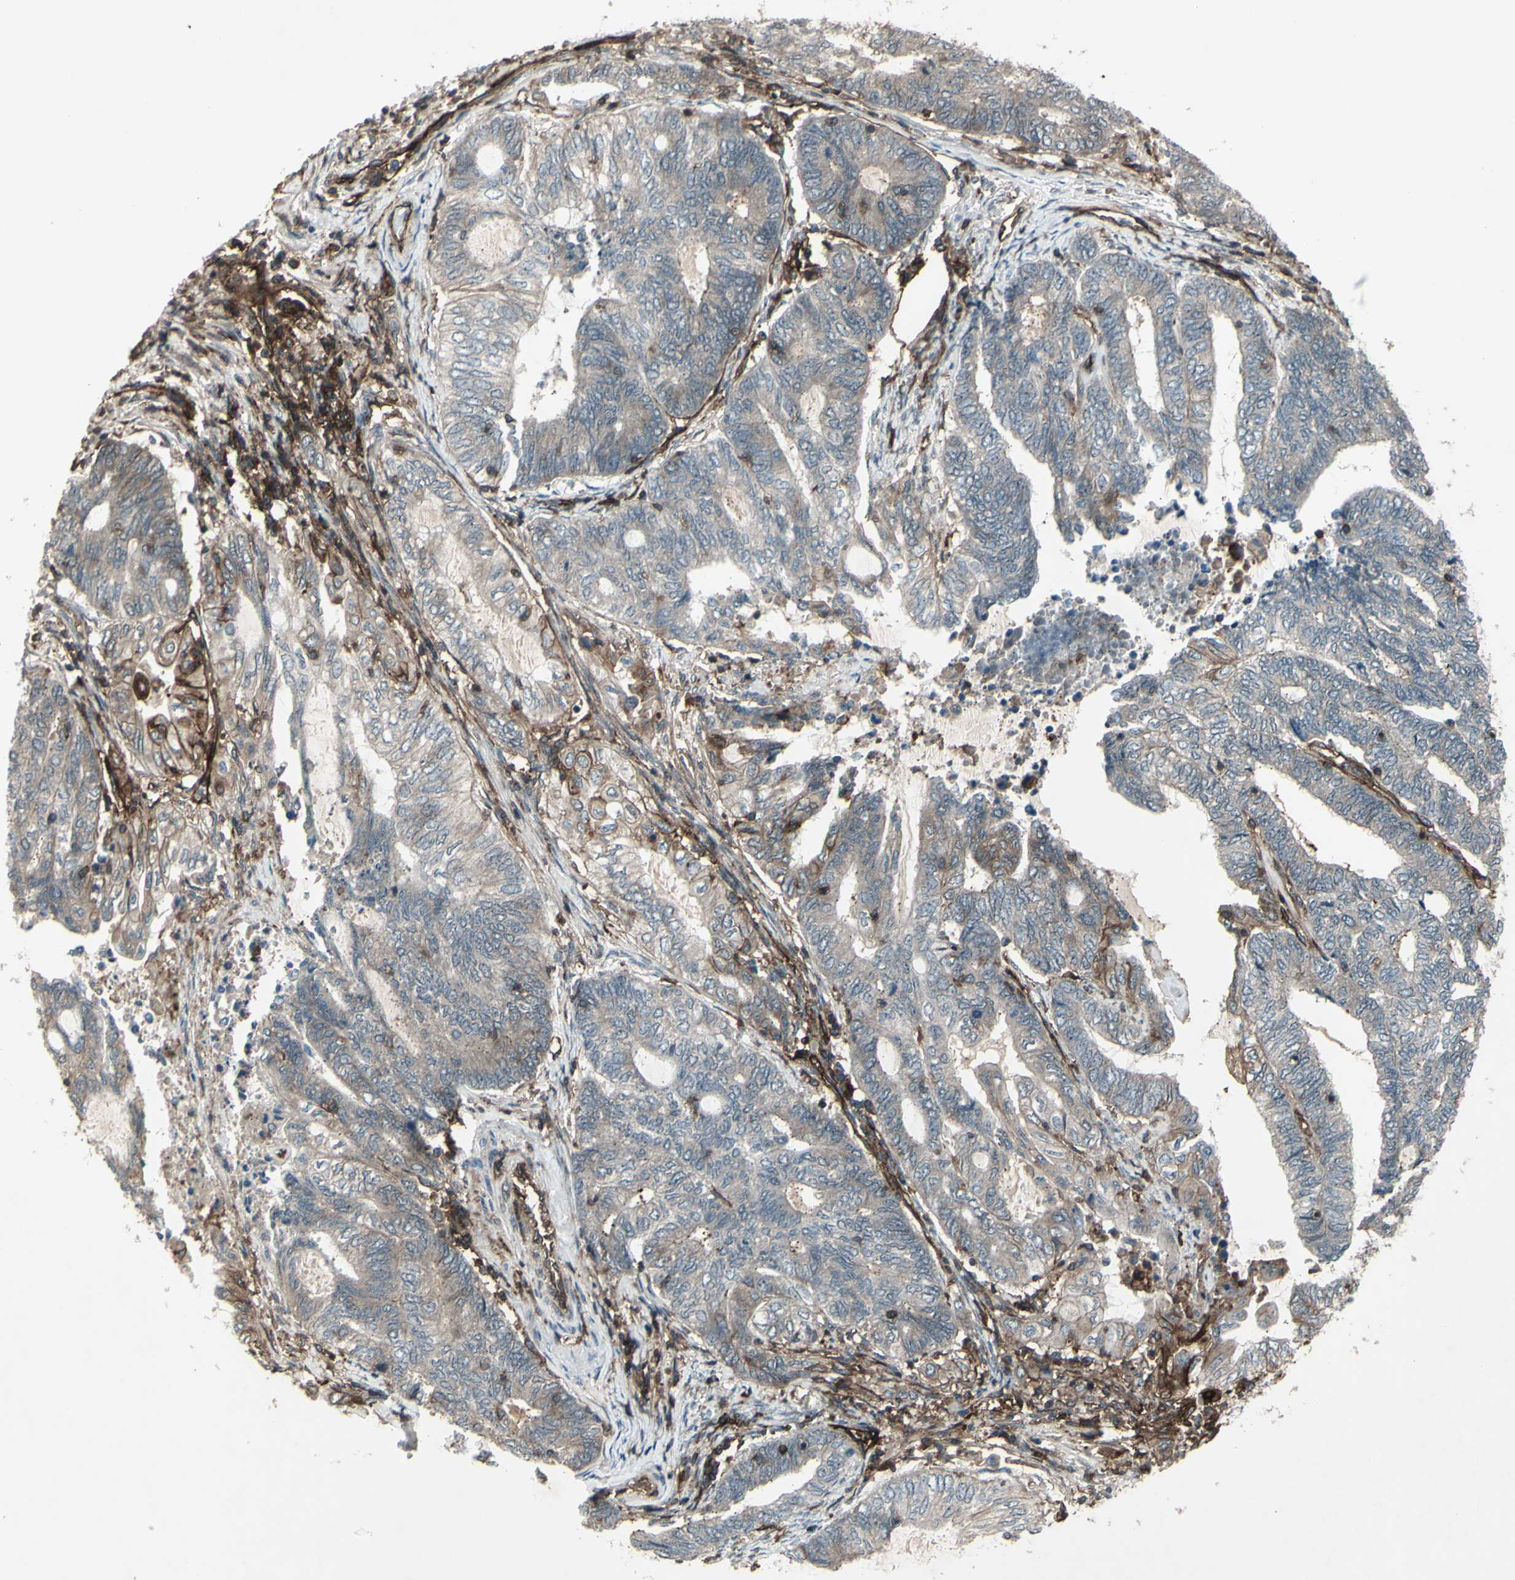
{"staining": {"intensity": "weak", "quantity": "25%-75%", "location": "cytoplasmic/membranous"}, "tissue": "endometrial cancer", "cell_type": "Tumor cells", "image_type": "cancer", "snomed": [{"axis": "morphology", "description": "Adenocarcinoma, NOS"}, {"axis": "topography", "description": "Uterus"}, {"axis": "topography", "description": "Endometrium"}], "caption": "IHC (DAB) staining of human endometrial cancer (adenocarcinoma) shows weak cytoplasmic/membranous protein staining in about 25%-75% of tumor cells.", "gene": "FXYD5", "patient": {"sex": "female", "age": 70}}